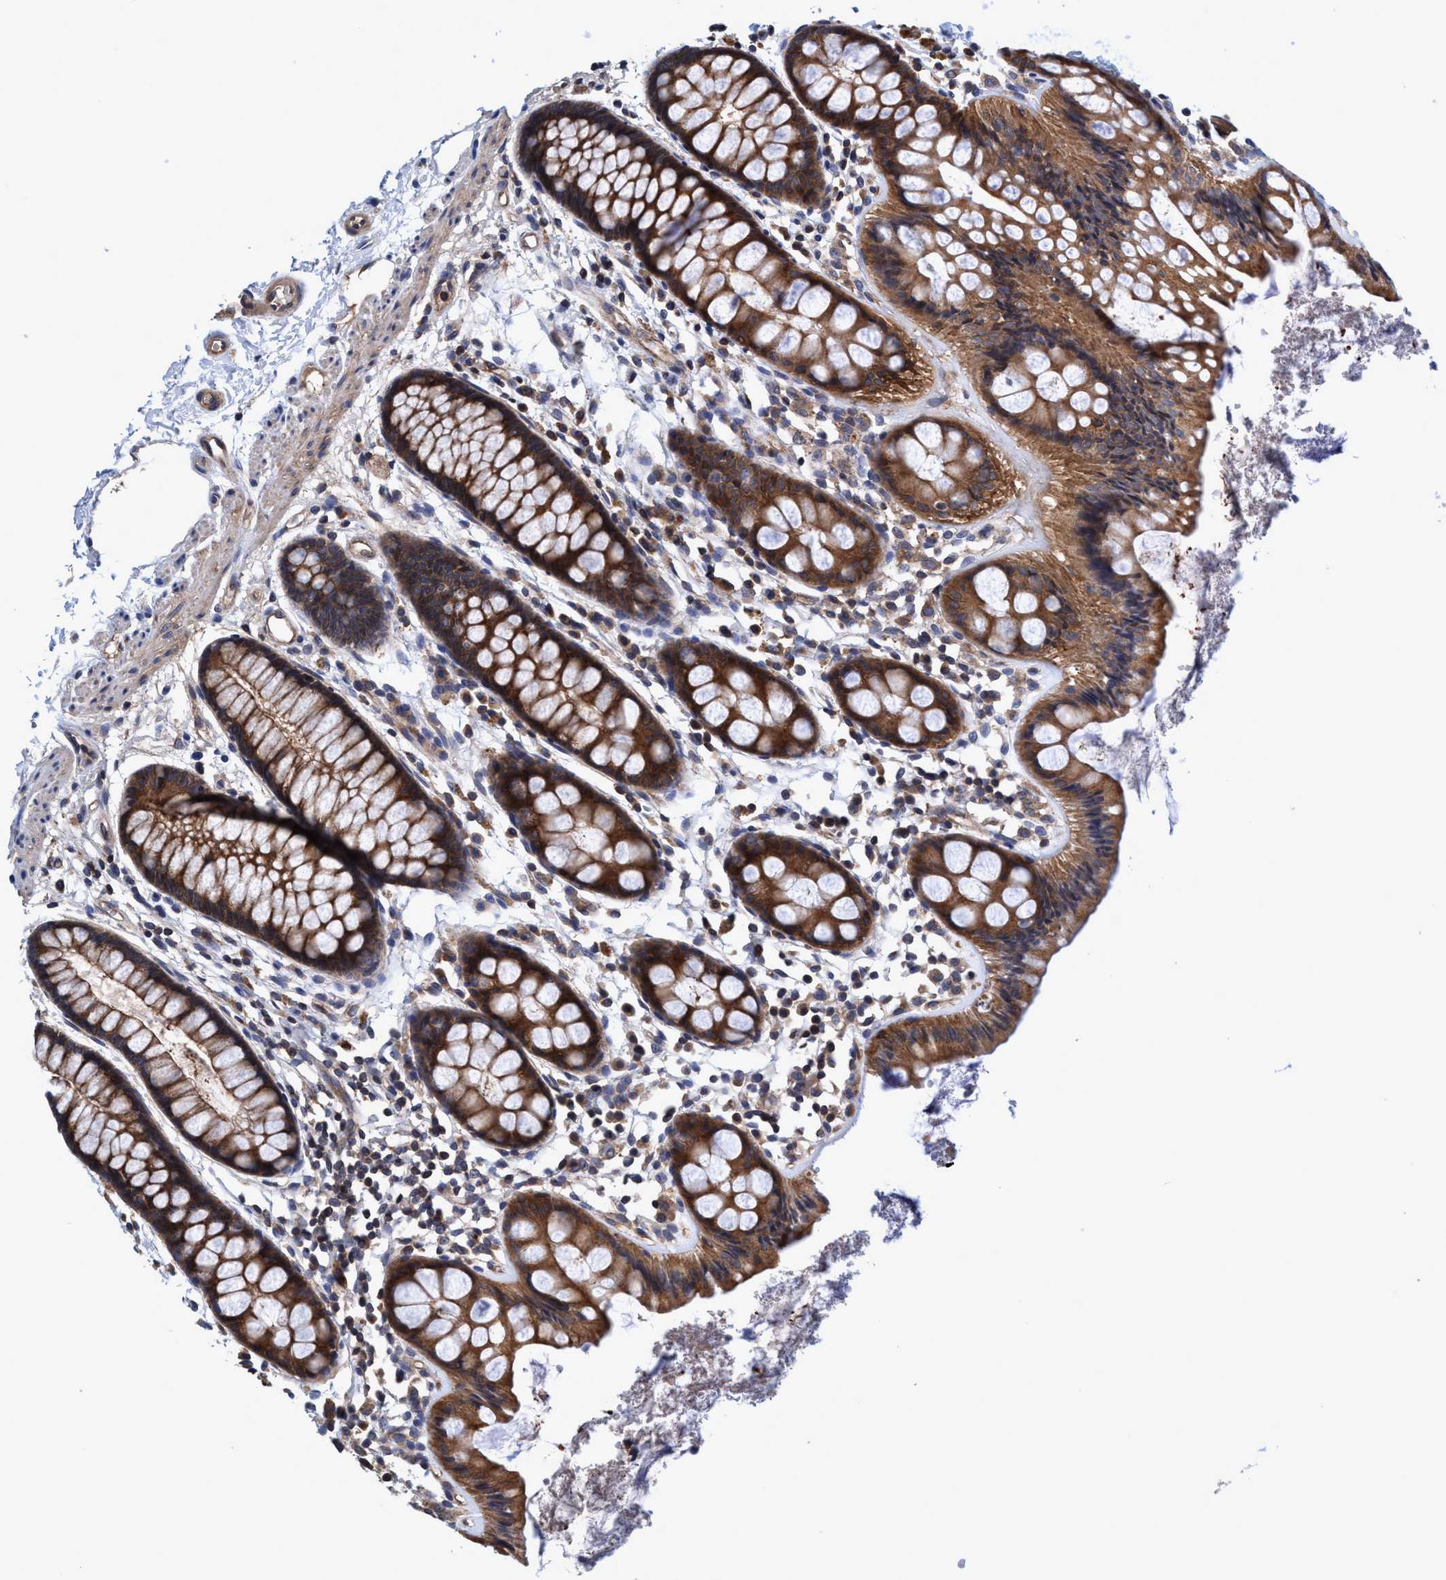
{"staining": {"intensity": "strong", "quantity": ">75%", "location": "cytoplasmic/membranous"}, "tissue": "rectum", "cell_type": "Glandular cells", "image_type": "normal", "snomed": [{"axis": "morphology", "description": "Normal tissue, NOS"}, {"axis": "topography", "description": "Rectum"}], "caption": "Protein staining shows strong cytoplasmic/membranous expression in about >75% of glandular cells in unremarkable rectum. The staining was performed using DAB (3,3'-diaminobenzidine) to visualize the protein expression in brown, while the nuclei were stained in blue with hematoxylin (Magnification: 20x).", "gene": "CALCOCO2", "patient": {"sex": "female", "age": 66}}